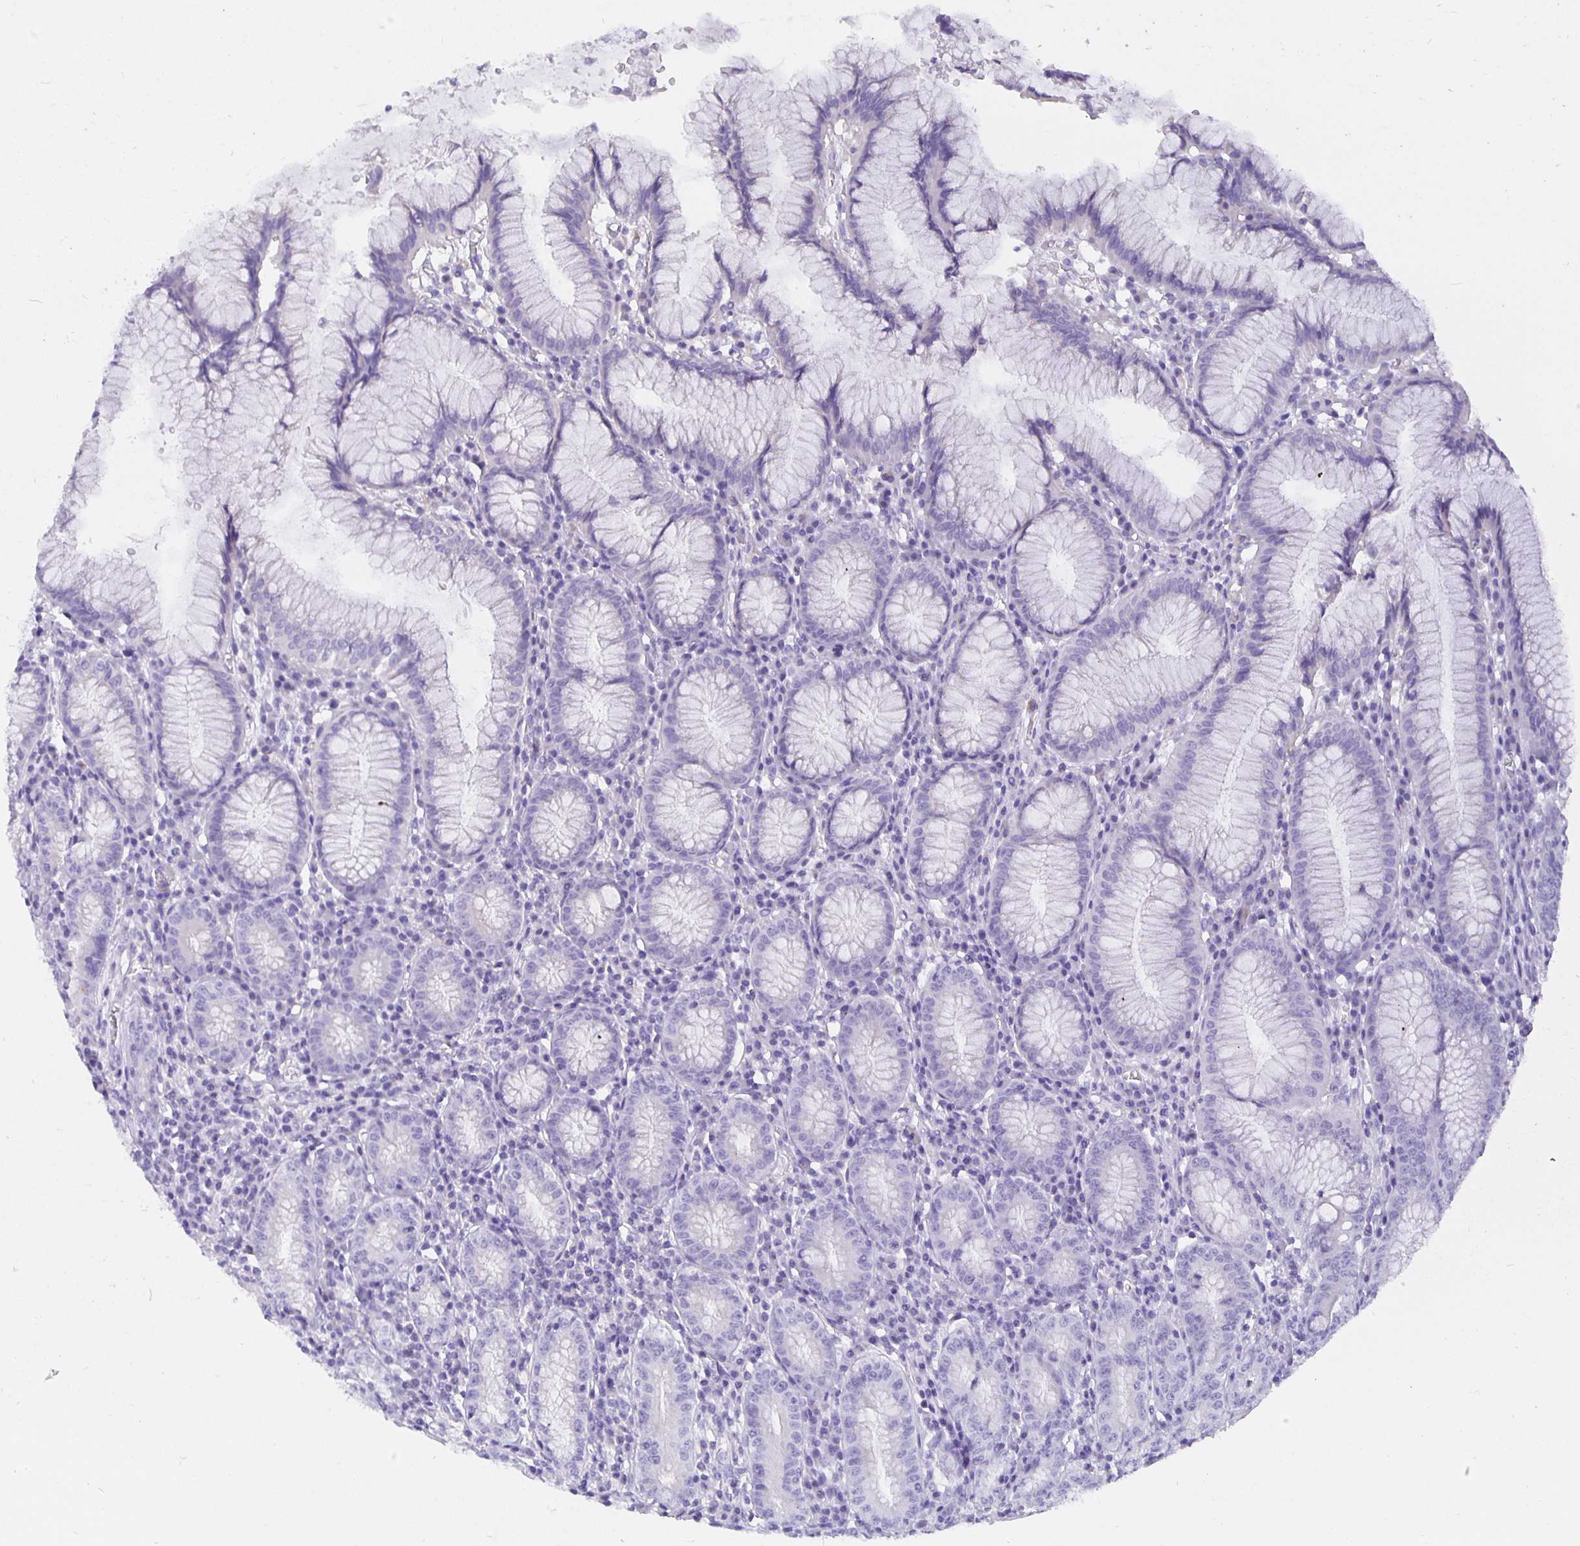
{"staining": {"intensity": "negative", "quantity": "none", "location": "none"}, "tissue": "stomach", "cell_type": "Glandular cells", "image_type": "normal", "snomed": [{"axis": "morphology", "description": "Normal tissue, NOS"}, {"axis": "topography", "description": "Stomach"}], "caption": "Stomach was stained to show a protein in brown. There is no significant positivity in glandular cells. (Brightfield microscopy of DAB immunohistochemistry at high magnification).", "gene": "CFAP74", "patient": {"sex": "male", "age": 55}}